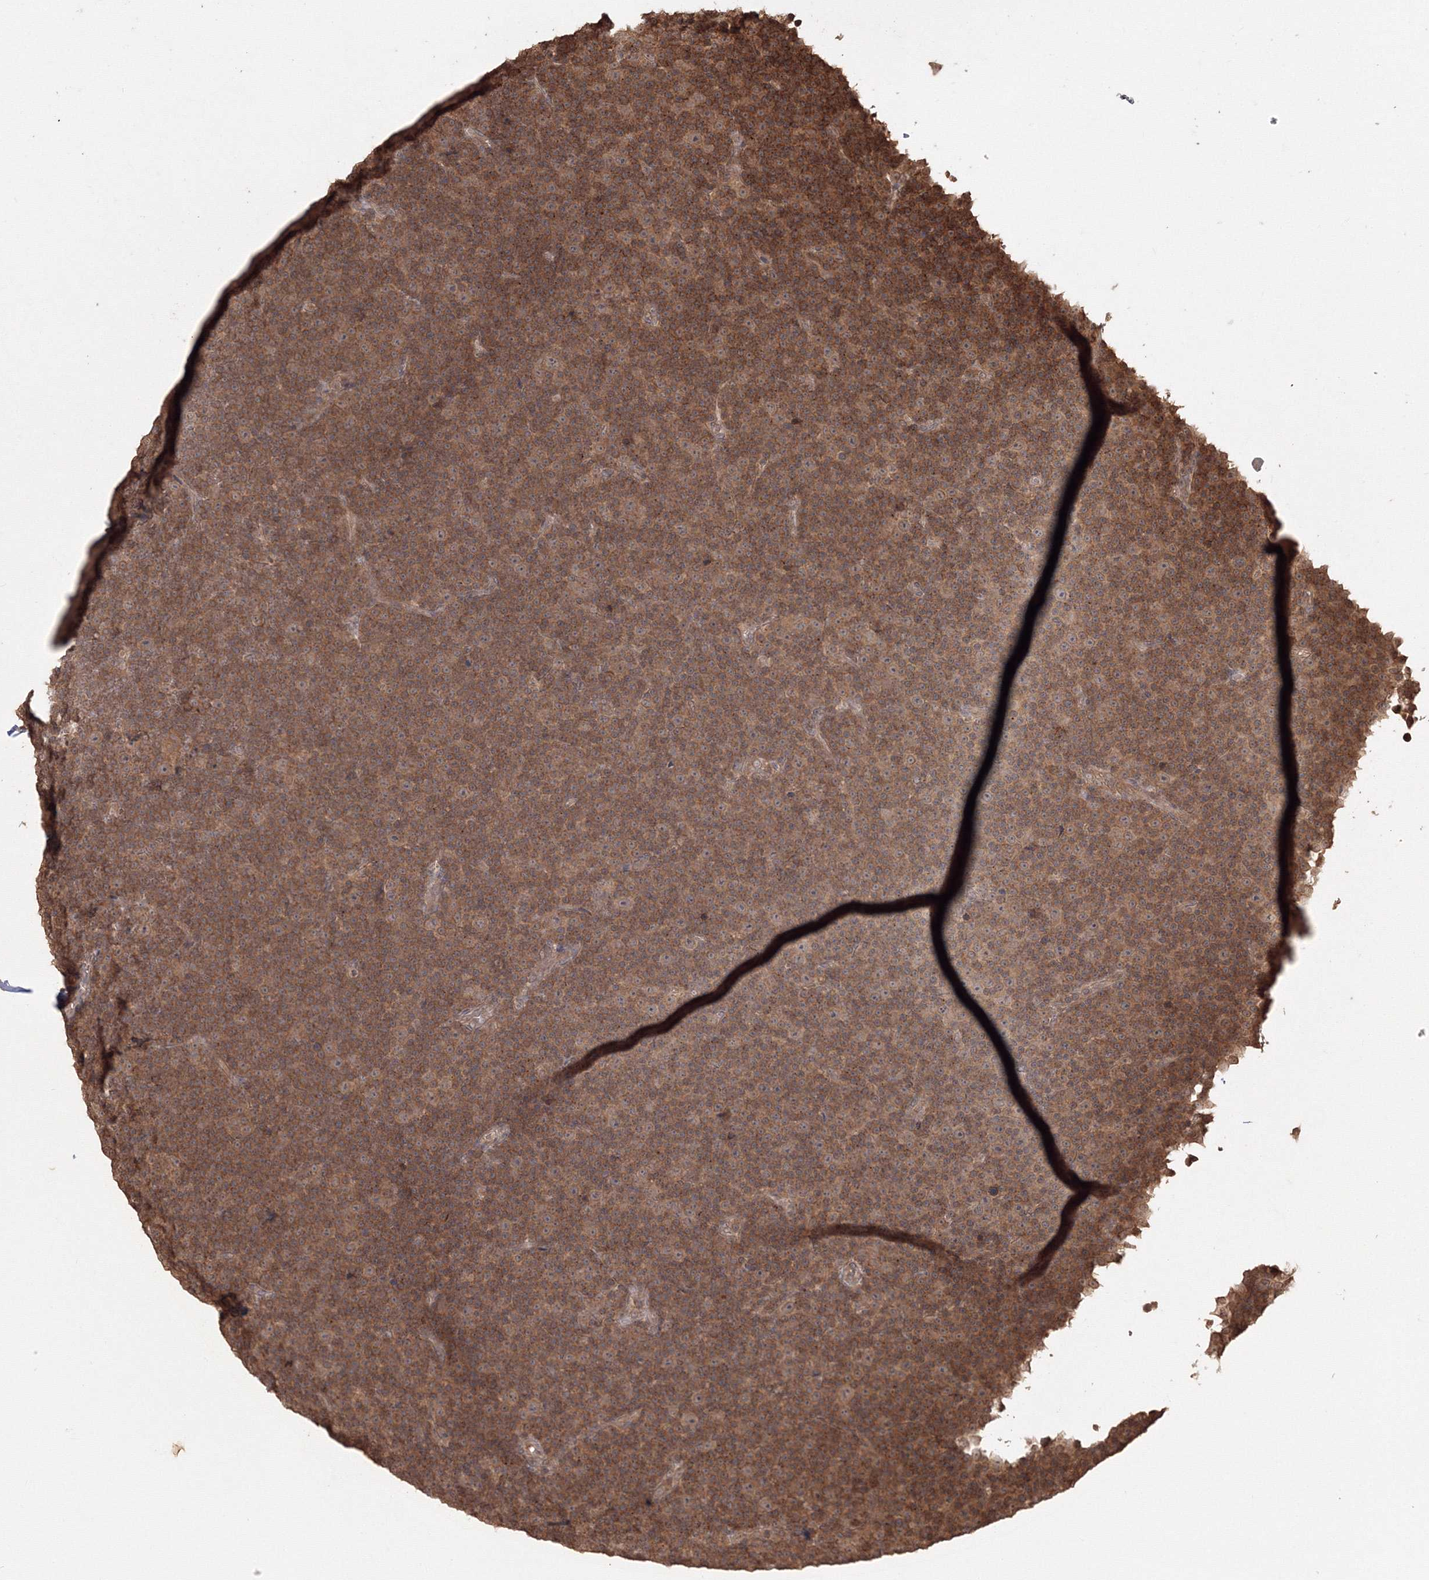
{"staining": {"intensity": "moderate", "quantity": ">75%", "location": "cytoplasmic/membranous,nuclear"}, "tissue": "lymphoma", "cell_type": "Tumor cells", "image_type": "cancer", "snomed": [{"axis": "morphology", "description": "Malignant lymphoma, non-Hodgkin's type, Low grade"}, {"axis": "topography", "description": "Lymph node"}], "caption": "Protein staining of lymphoma tissue demonstrates moderate cytoplasmic/membranous and nuclear positivity in about >75% of tumor cells.", "gene": "CCDC122", "patient": {"sex": "female", "age": 67}}